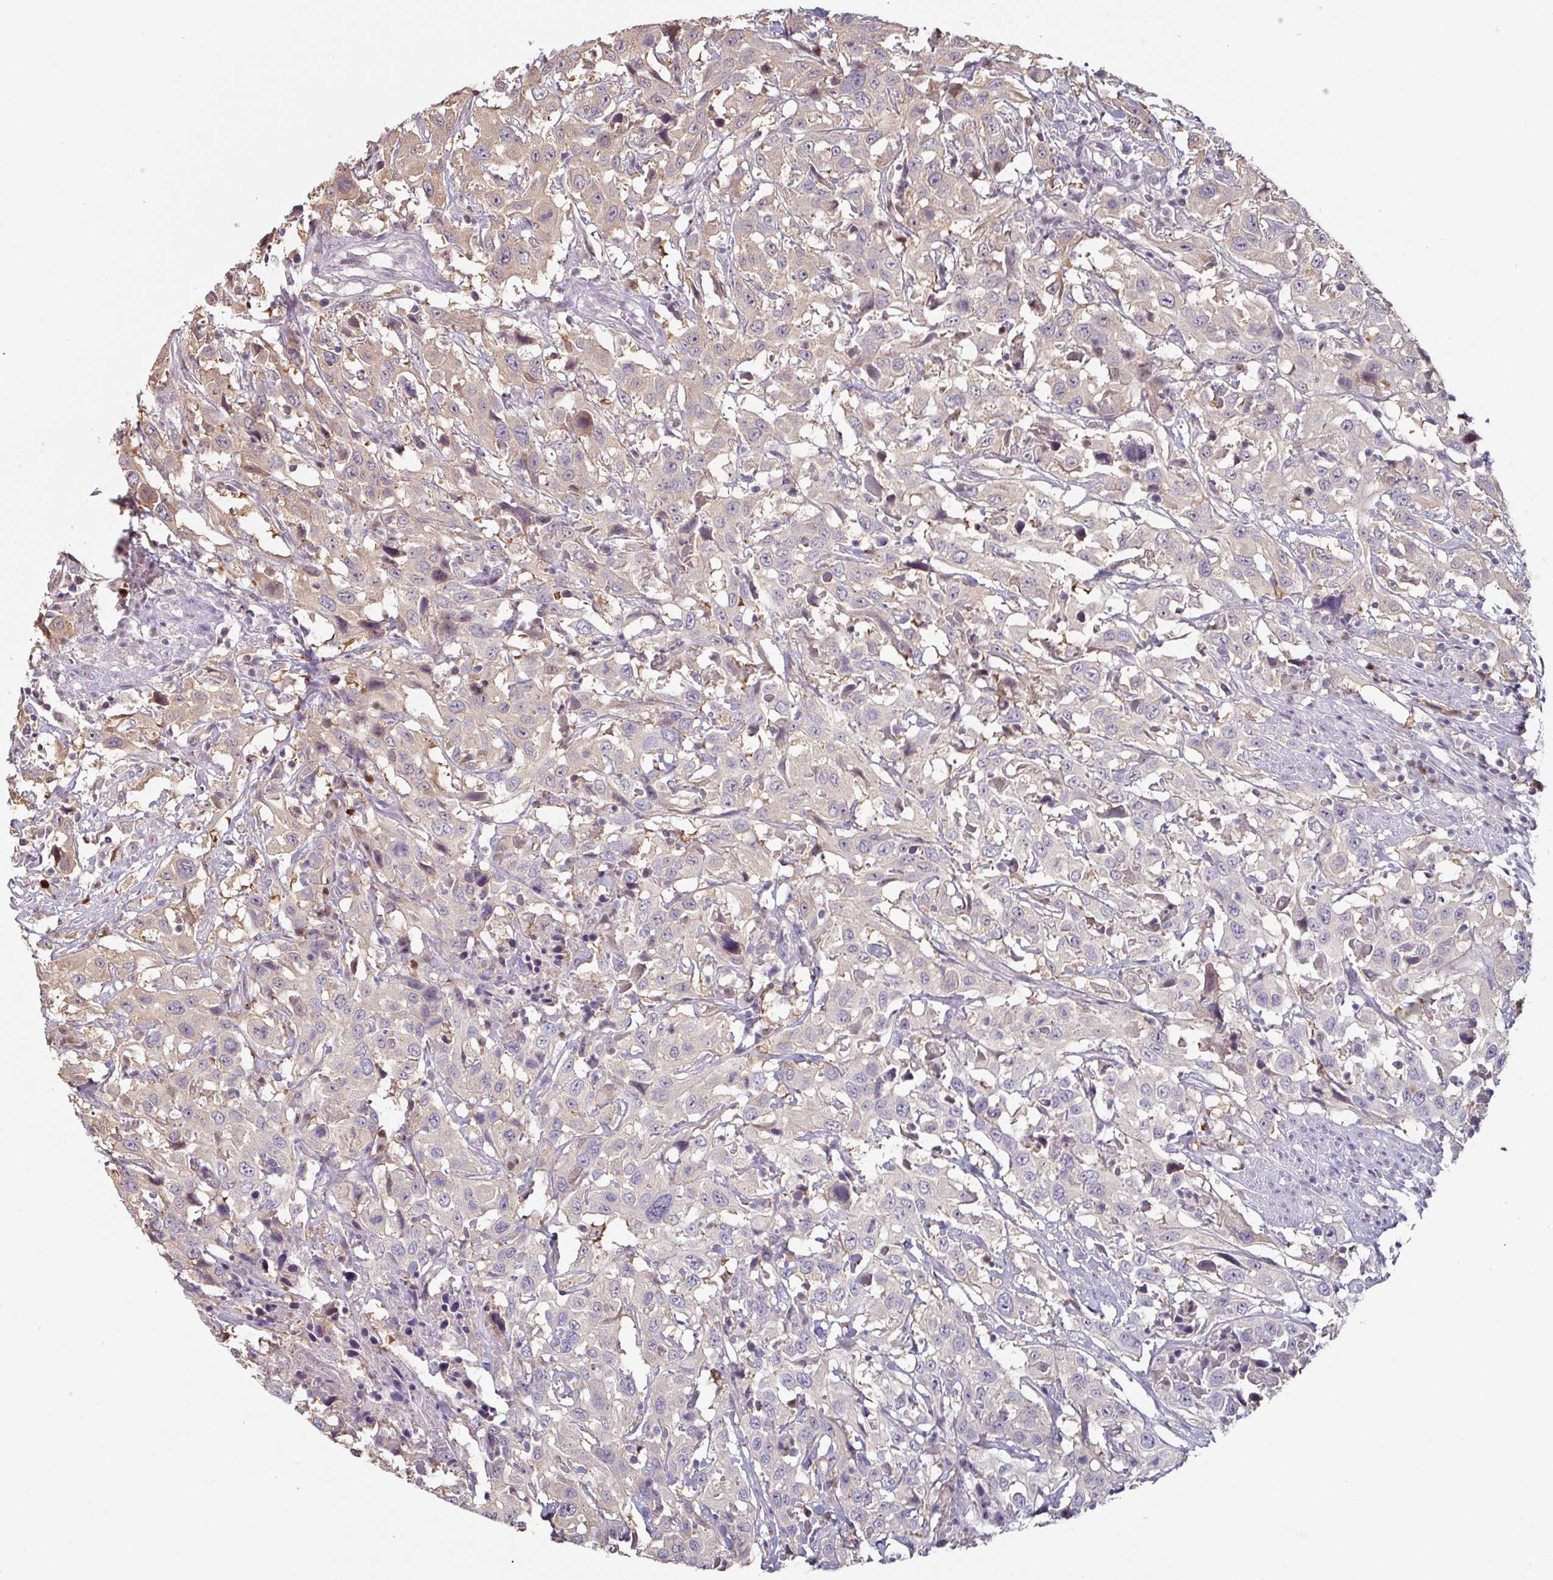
{"staining": {"intensity": "weak", "quantity": "25%-75%", "location": "cytoplasmic/membranous"}, "tissue": "urothelial cancer", "cell_type": "Tumor cells", "image_type": "cancer", "snomed": [{"axis": "morphology", "description": "Urothelial carcinoma, High grade"}, {"axis": "topography", "description": "Urinary bladder"}], "caption": "An image showing weak cytoplasmic/membranous positivity in about 25%-75% of tumor cells in urothelial carcinoma (high-grade), as visualized by brown immunohistochemical staining.", "gene": "ZBTB6", "patient": {"sex": "male", "age": 61}}